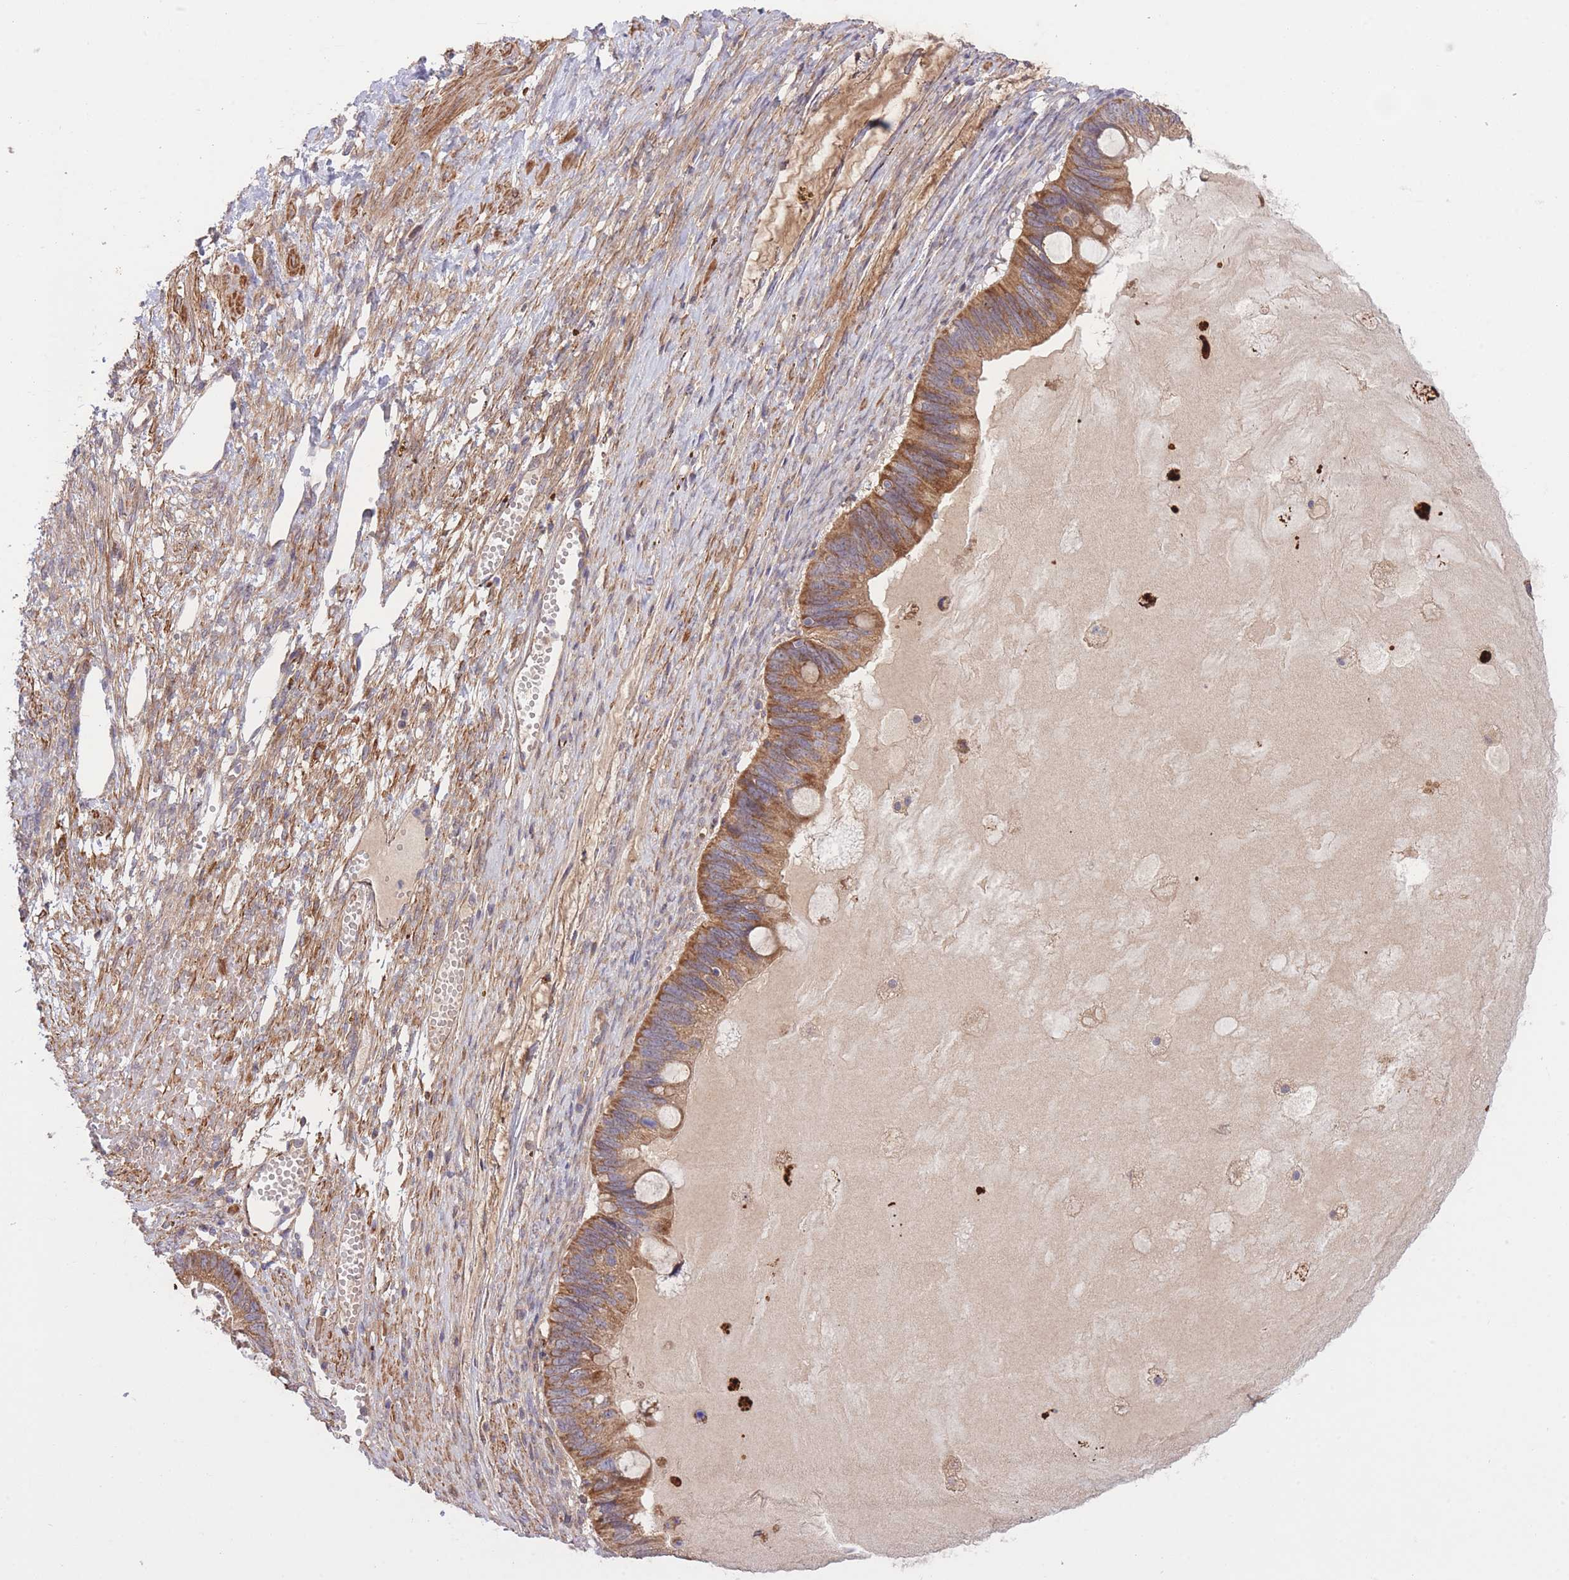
{"staining": {"intensity": "moderate", "quantity": ">75%", "location": "cytoplasmic/membranous"}, "tissue": "ovarian cancer", "cell_type": "Tumor cells", "image_type": "cancer", "snomed": [{"axis": "morphology", "description": "Cystadenocarcinoma, mucinous, NOS"}, {"axis": "topography", "description": "Ovary"}], "caption": "Protein analysis of ovarian mucinous cystadenocarcinoma tissue reveals moderate cytoplasmic/membranous expression in about >75% of tumor cells. (DAB (3,3'-diaminobenzidine) IHC, brown staining for protein, blue staining for nuclei).", "gene": "ATP13A2", "patient": {"sex": "female", "age": 61}}